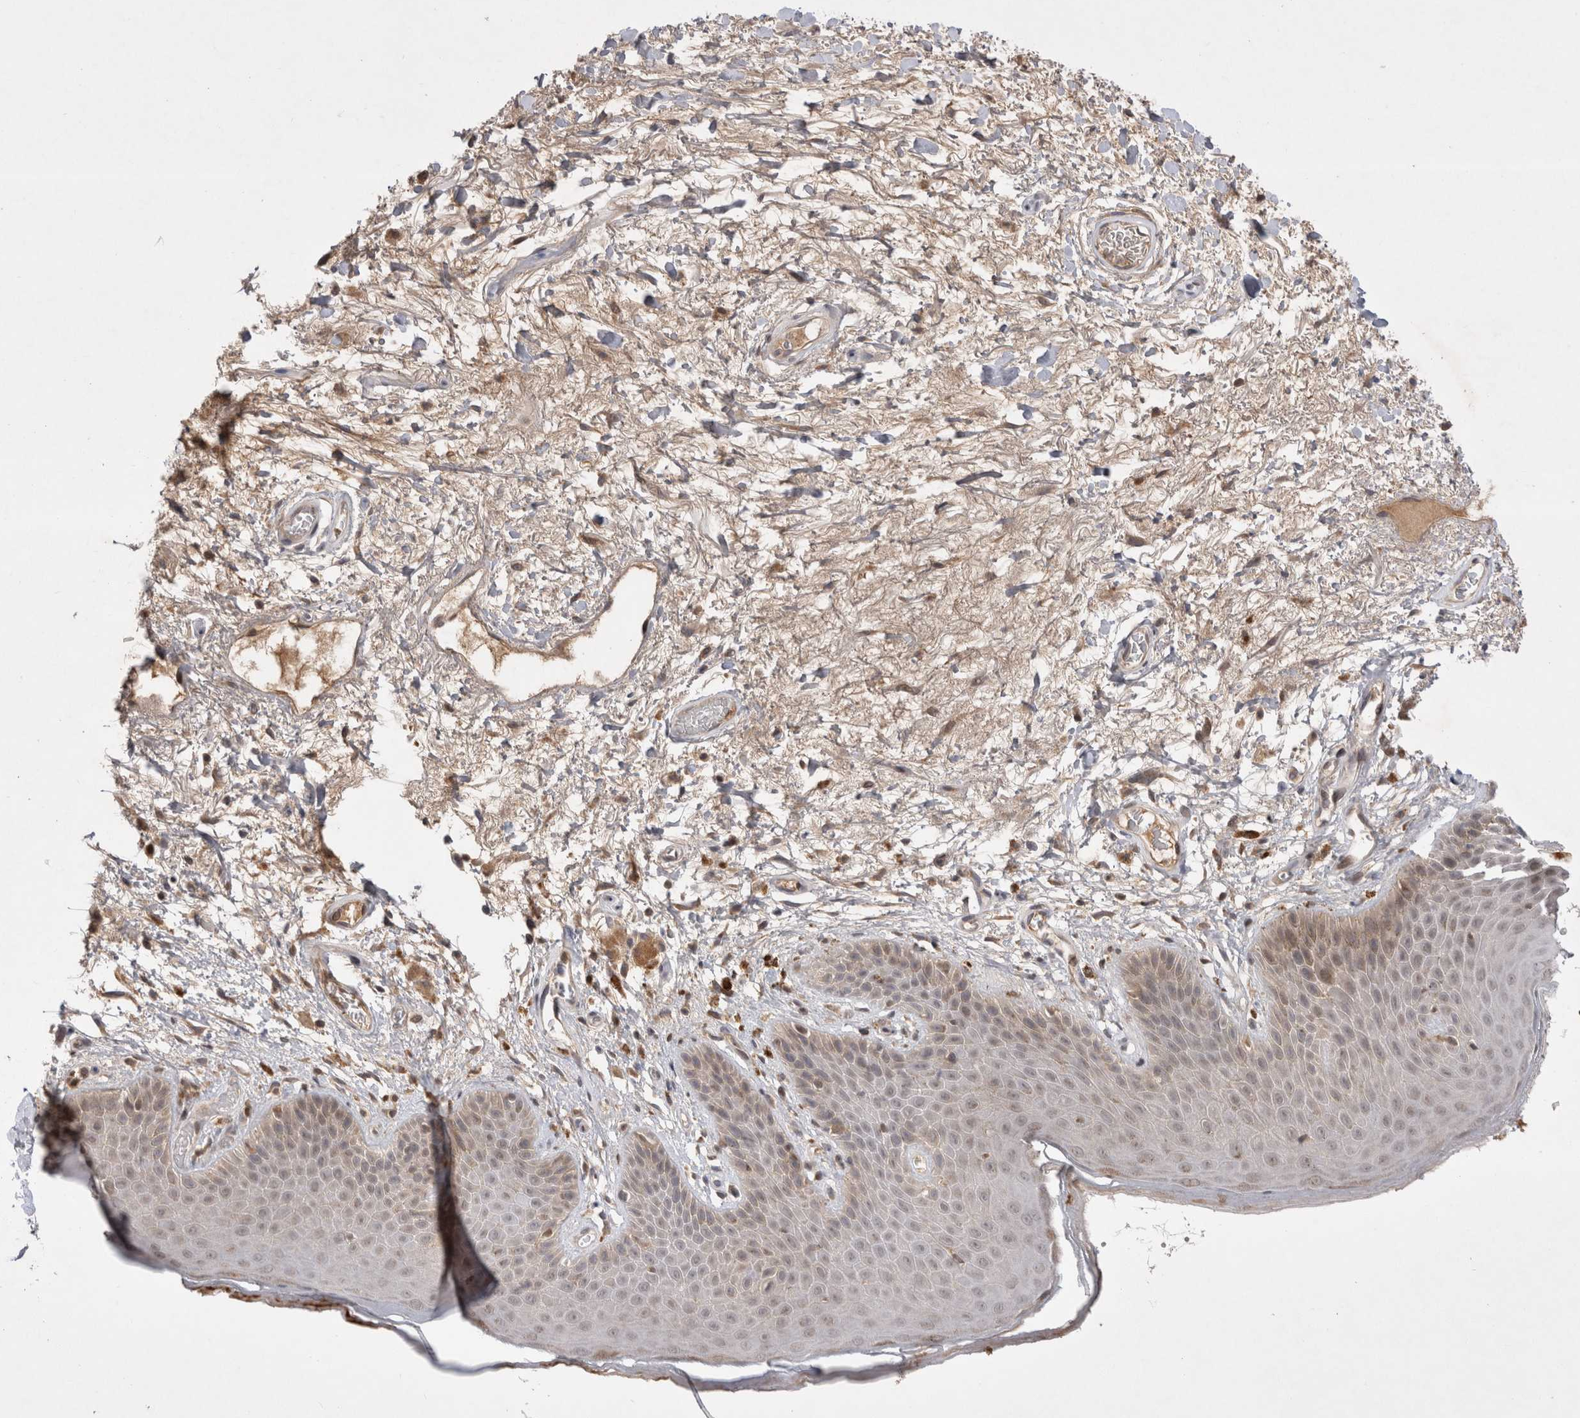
{"staining": {"intensity": "moderate", "quantity": "<25%", "location": "nuclear"}, "tissue": "skin", "cell_type": "Epidermal cells", "image_type": "normal", "snomed": [{"axis": "morphology", "description": "Normal tissue, NOS"}, {"axis": "topography", "description": "Anal"}], "caption": "A high-resolution micrograph shows immunohistochemistry (IHC) staining of unremarkable skin, which shows moderate nuclear expression in about <25% of epidermal cells.", "gene": "PLEKHM1", "patient": {"sex": "male", "age": 74}}